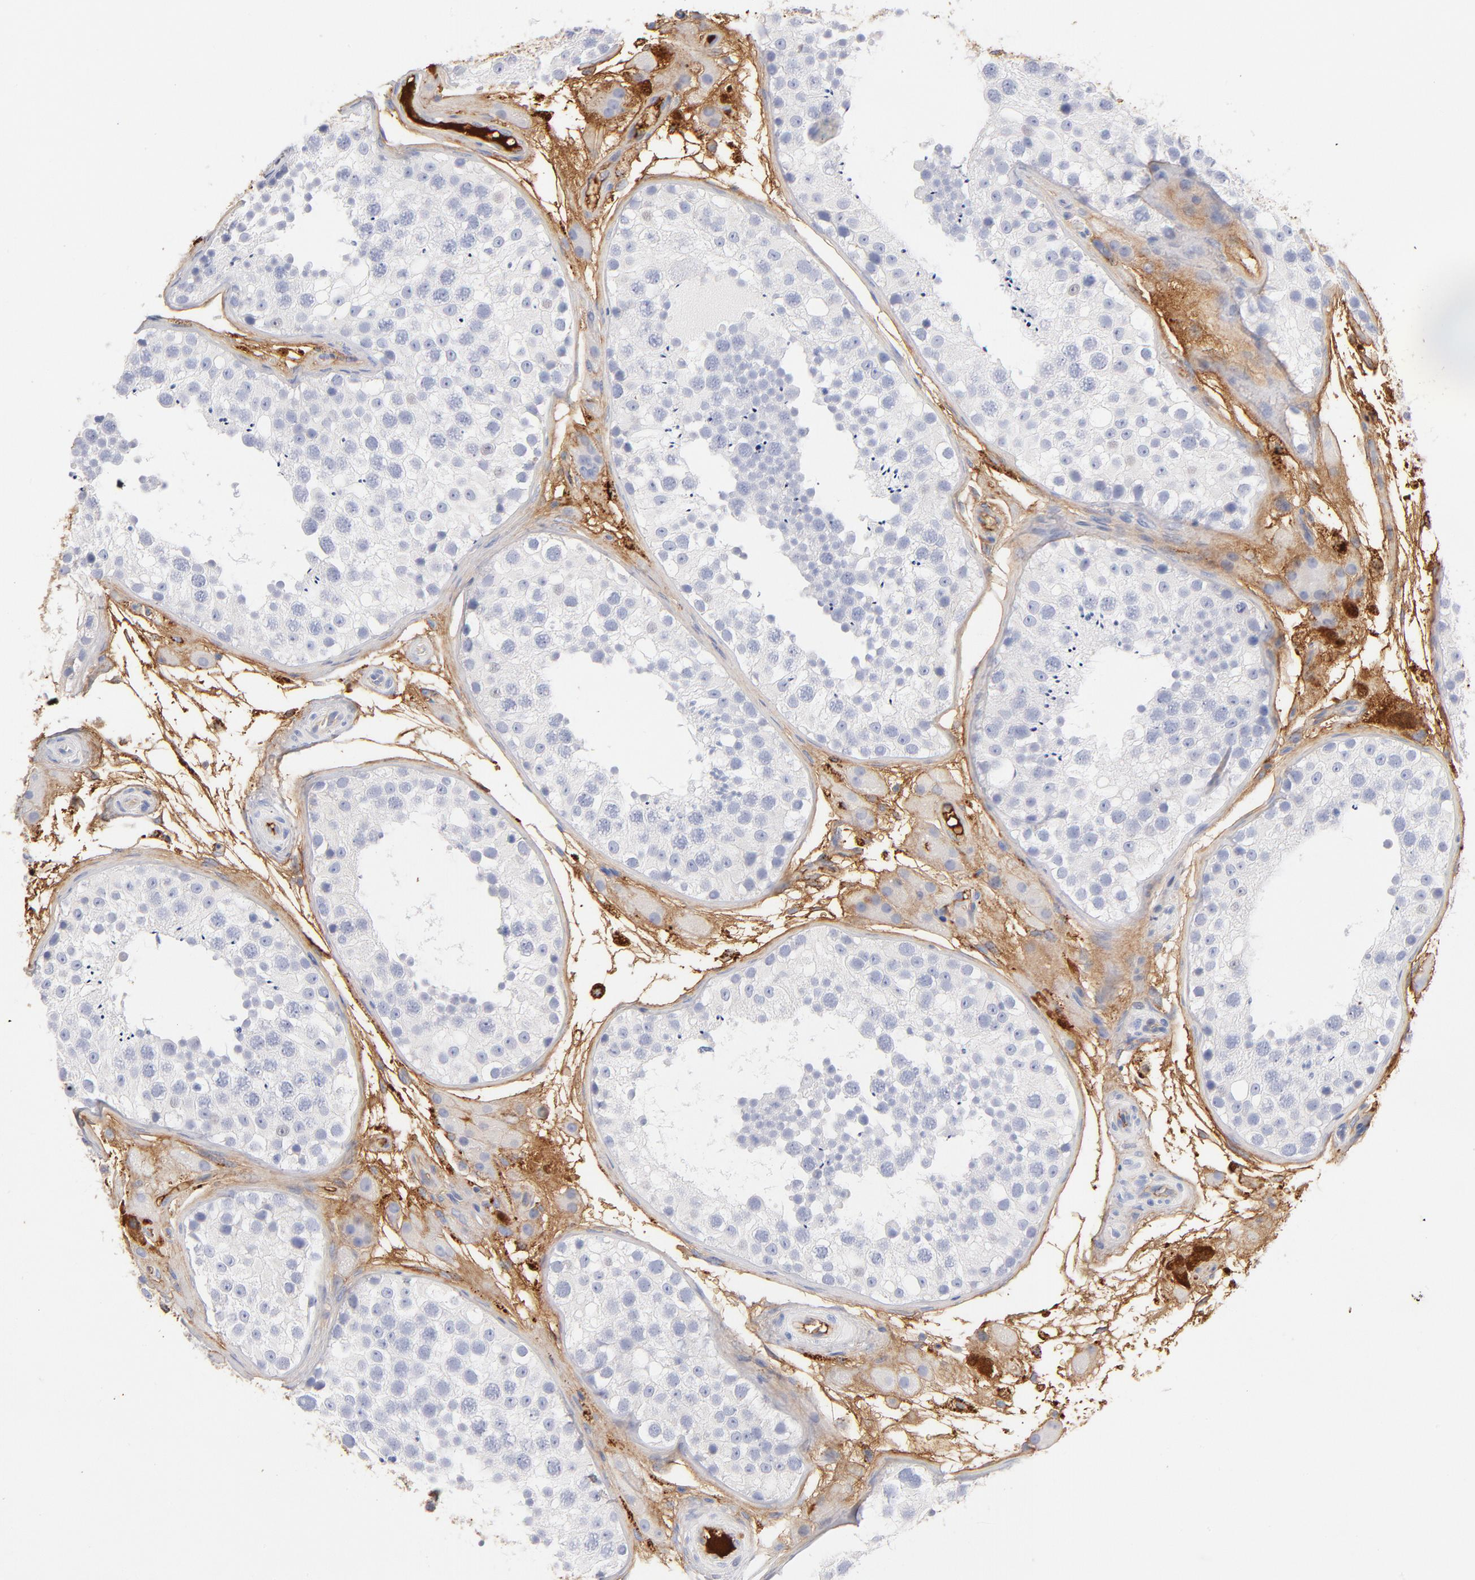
{"staining": {"intensity": "negative", "quantity": "none", "location": "none"}, "tissue": "testis", "cell_type": "Cells in seminiferous ducts", "image_type": "normal", "snomed": [{"axis": "morphology", "description": "Normal tissue, NOS"}, {"axis": "topography", "description": "Testis"}], "caption": "There is no significant positivity in cells in seminiferous ducts of testis. (IHC, brightfield microscopy, high magnification).", "gene": "C3", "patient": {"sex": "male", "age": 26}}